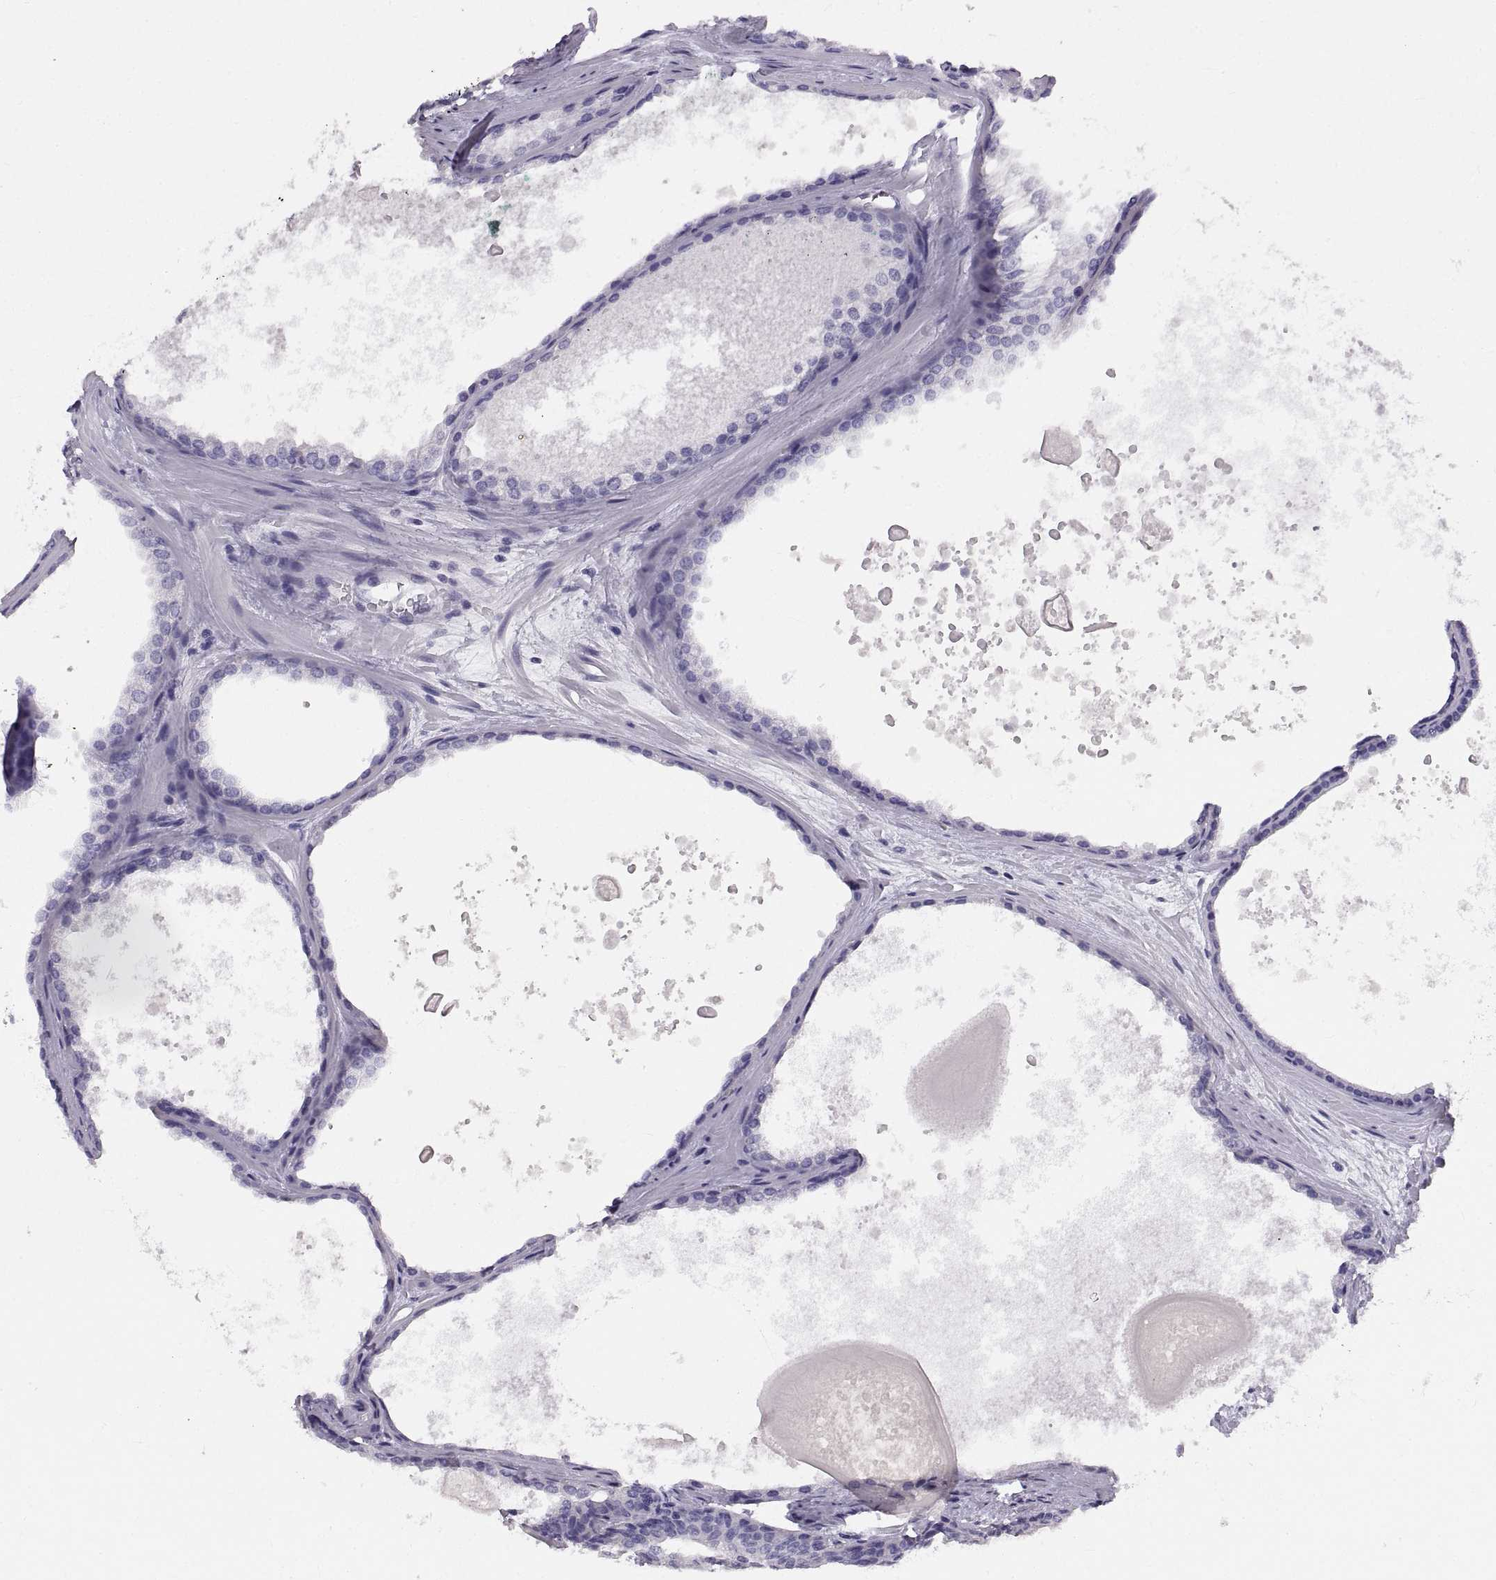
{"staining": {"intensity": "negative", "quantity": "none", "location": "none"}, "tissue": "prostate cancer", "cell_type": "Tumor cells", "image_type": "cancer", "snomed": [{"axis": "morphology", "description": "Adenocarcinoma, Low grade"}, {"axis": "topography", "description": "Prostate"}], "caption": "Tumor cells are negative for brown protein staining in prostate cancer (adenocarcinoma (low-grade)).", "gene": "CRYBB3", "patient": {"sex": "male", "age": 56}}